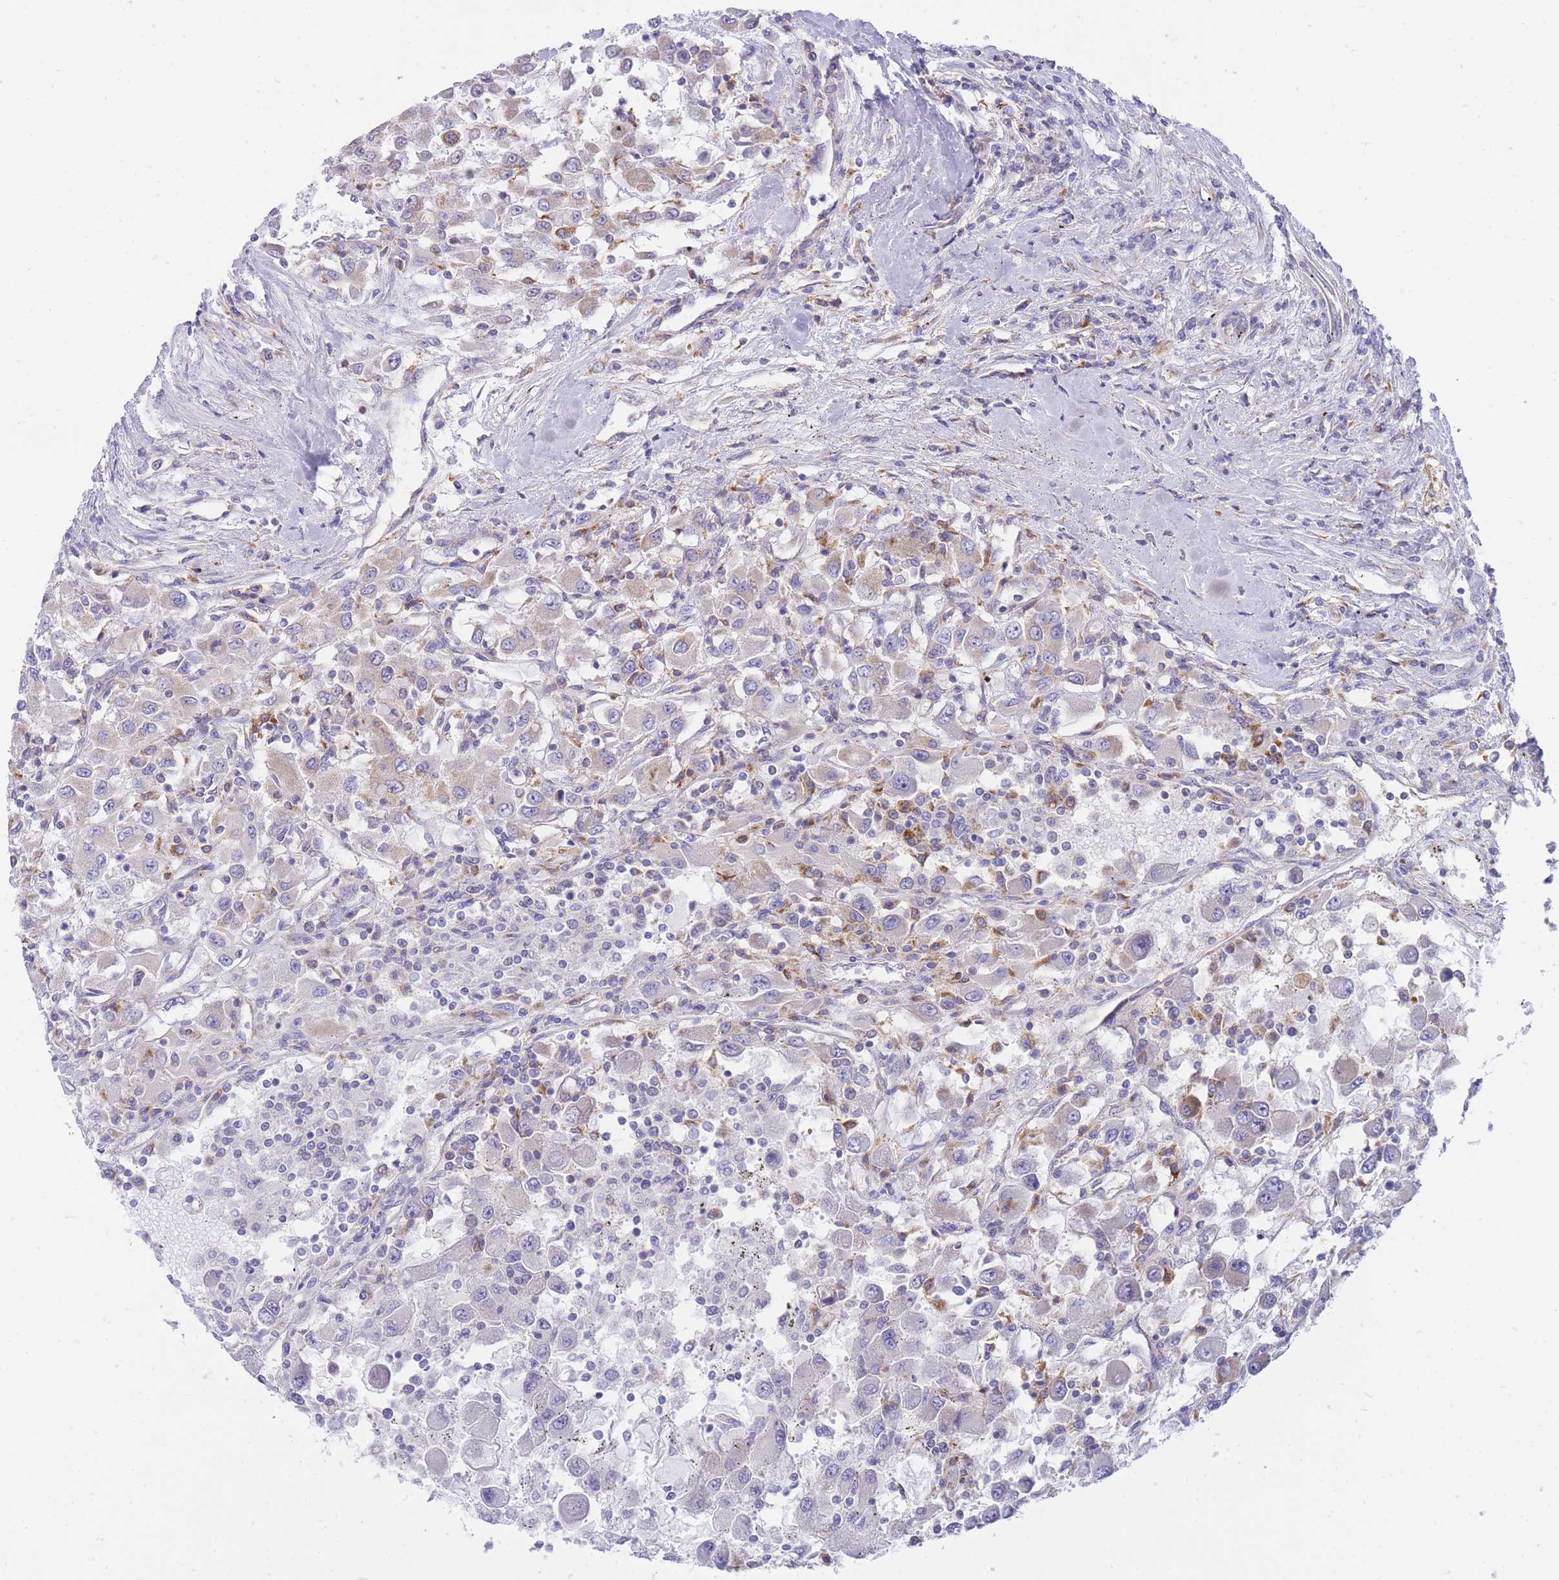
{"staining": {"intensity": "weak", "quantity": "<25%", "location": "cytoplasmic/membranous"}, "tissue": "renal cancer", "cell_type": "Tumor cells", "image_type": "cancer", "snomed": [{"axis": "morphology", "description": "Adenocarcinoma, NOS"}, {"axis": "topography", "description": "Kidney"}], "caption": "Immunohistochemistry histopathology image of neoplastic tissue: renal cancer (adenocarcinoma) stained with DAB (3,3'-diaminobenzidine) reveals no significant protein staining in tumor cells.", "gene": "SH2B2", "patient": {"sex": "female", "age": 67}}